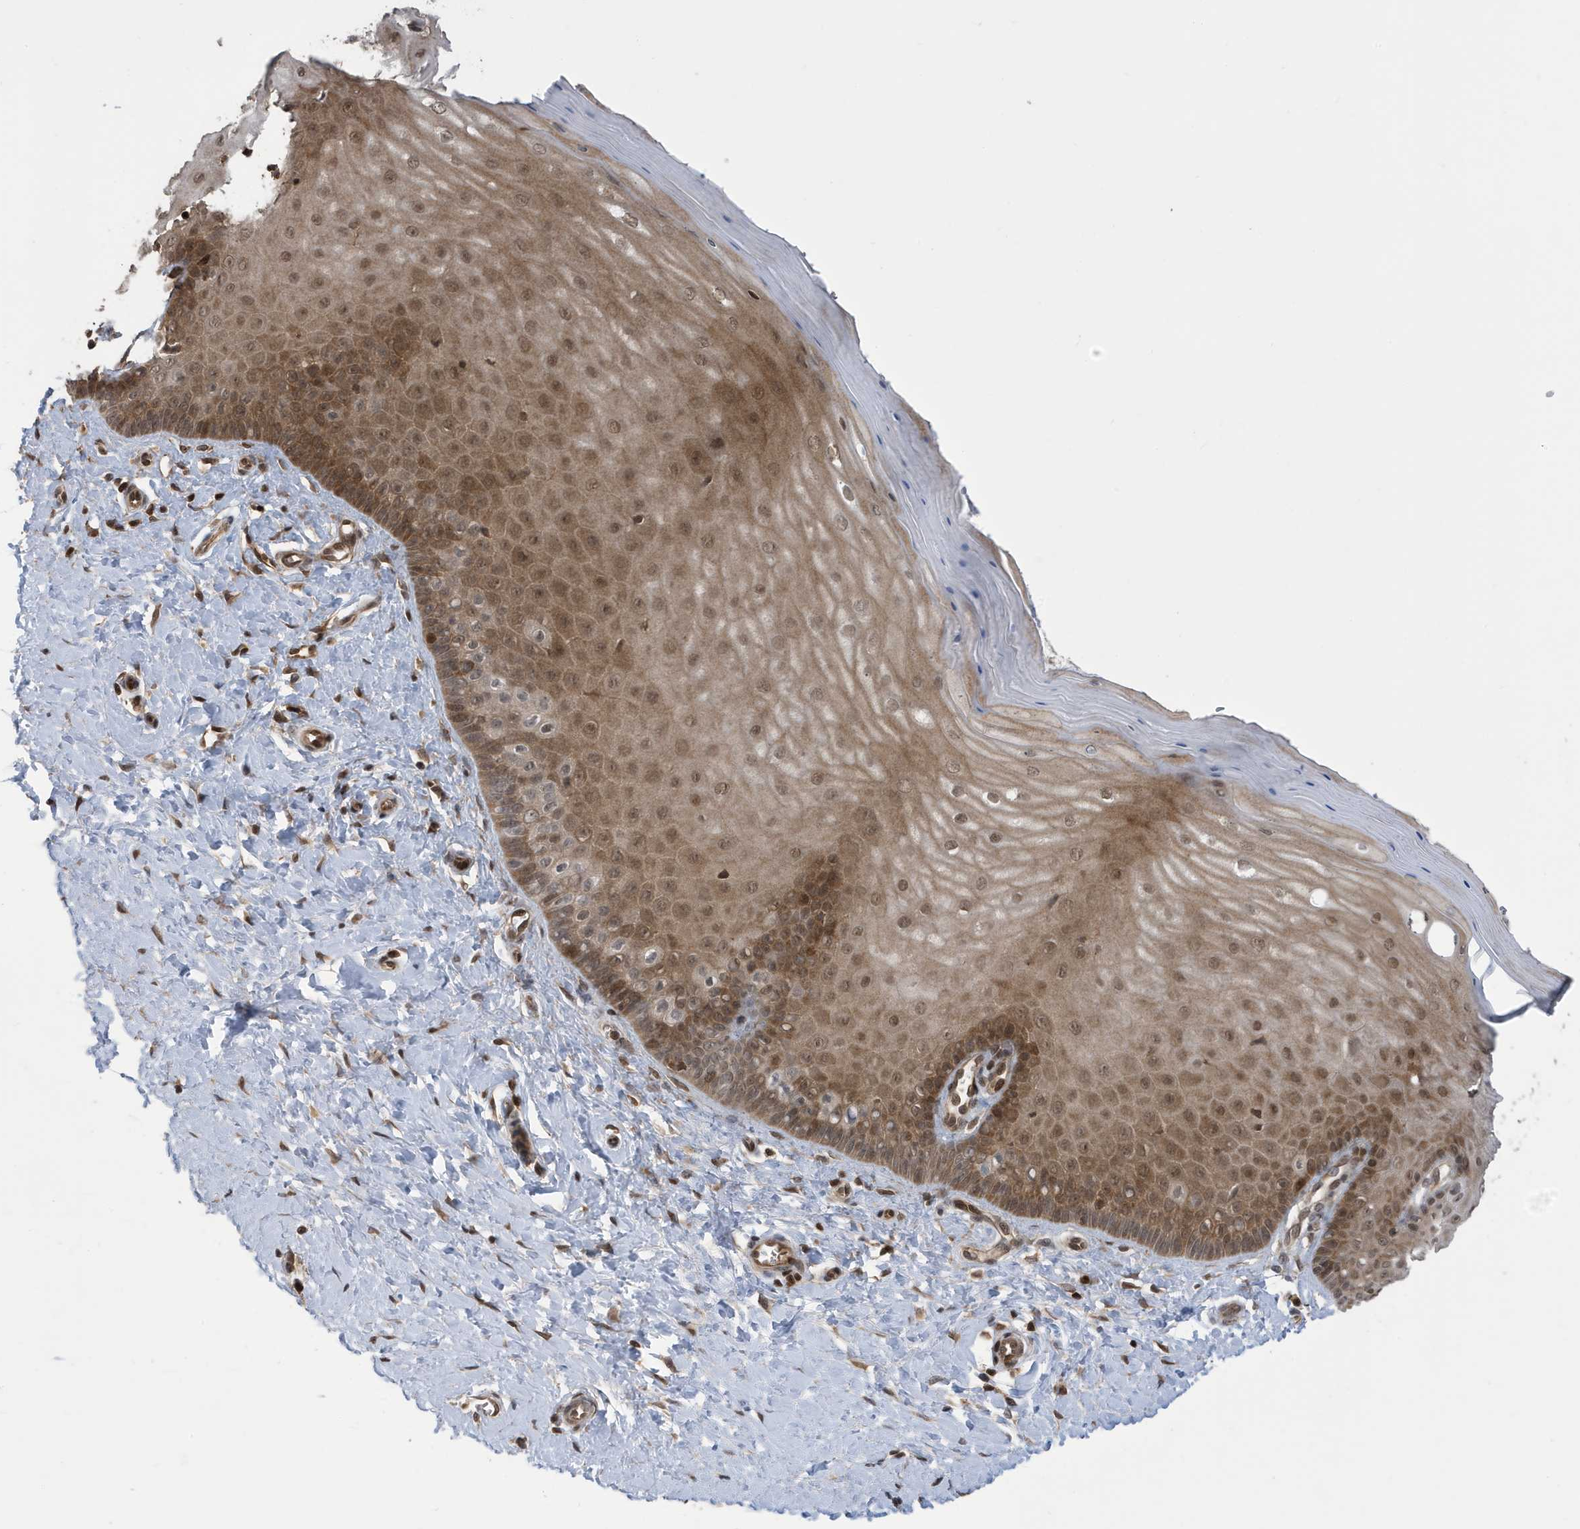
{"staining": {"intensity": "moderate", "quantity": ">75%", "location": "cytoplasmic/membranous,nuclear"}, "tissue": "cervix", "cell_type": "Glandular cells", "image_type": "normal", "snomed": [{"axis": "morphology", "description": "Normal tissue, NOS"}, {"axis": "topography", "description": "Cervix"}], "caption": "Brown immunohistochemical staining in benign human cervix shows moderate cytoplasmic/membranous,nuclear positivity in about >75% of glandular cells. Ihc stains the protein of interest in brown and the nuclei are stained blue.", "gene": "UBQLN1", "patient": {"sex": "female", "age": 55}}